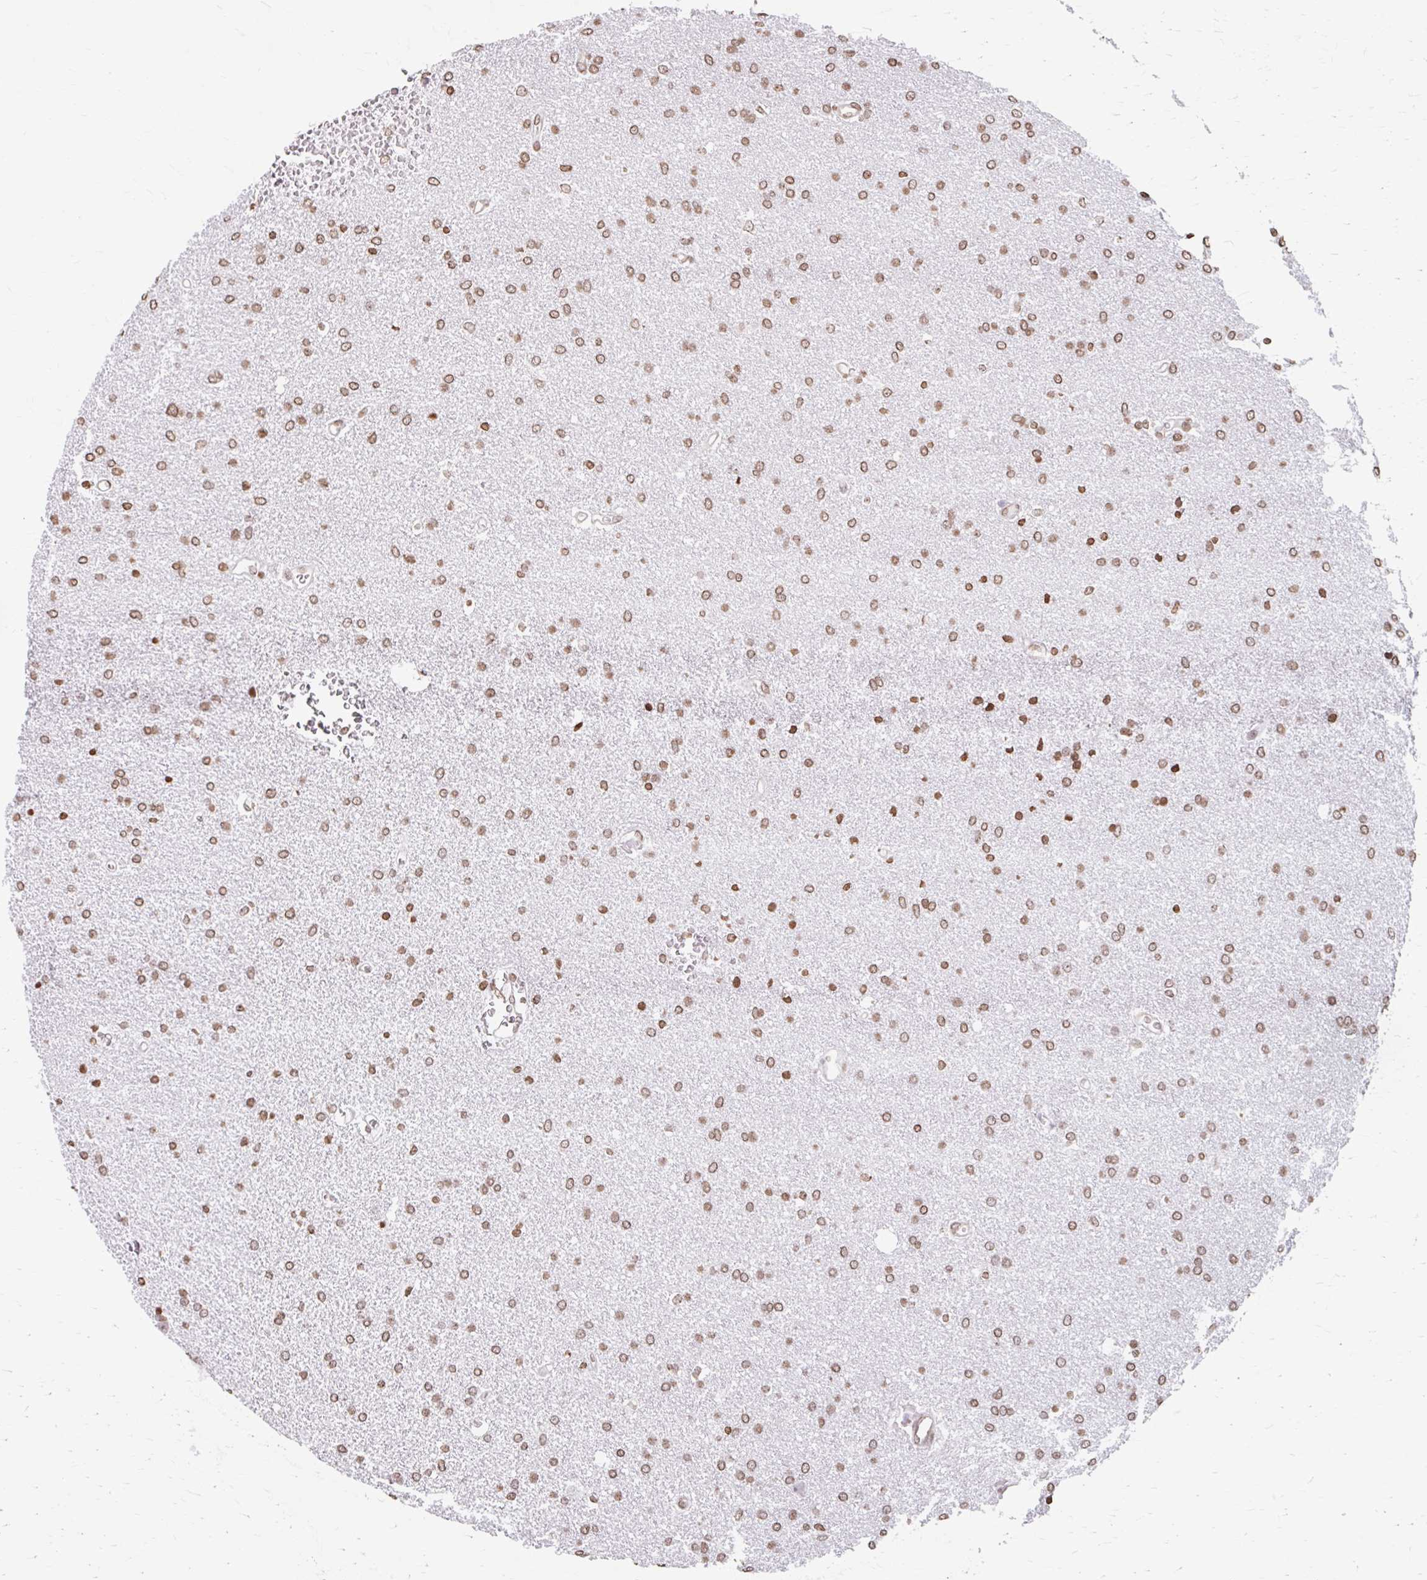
{"staining": {"intensity": "moderate", "quantity": ">75%", "location": "nuclear"}, "tissue": "glioma", "cell_type": "Tumor cells", "image_type": "cancer", "snomed": [{"axis": "morphology", "description": "Glioma, malignant, Low grade"}, {"axis": "topography", "description": "Brain"}], "caption": "A histopathology image of human glioma stained for a protein reveals moderate nuclear brown staining in tumor cells. Using DAB (3,3'-diaminobenzidine) (brown) and hematoxylin (blue) stains, captured at high magnification using brightfield microscopy.", "gene": "ORC3", "patient": {"sex": "female", "age": 34}}